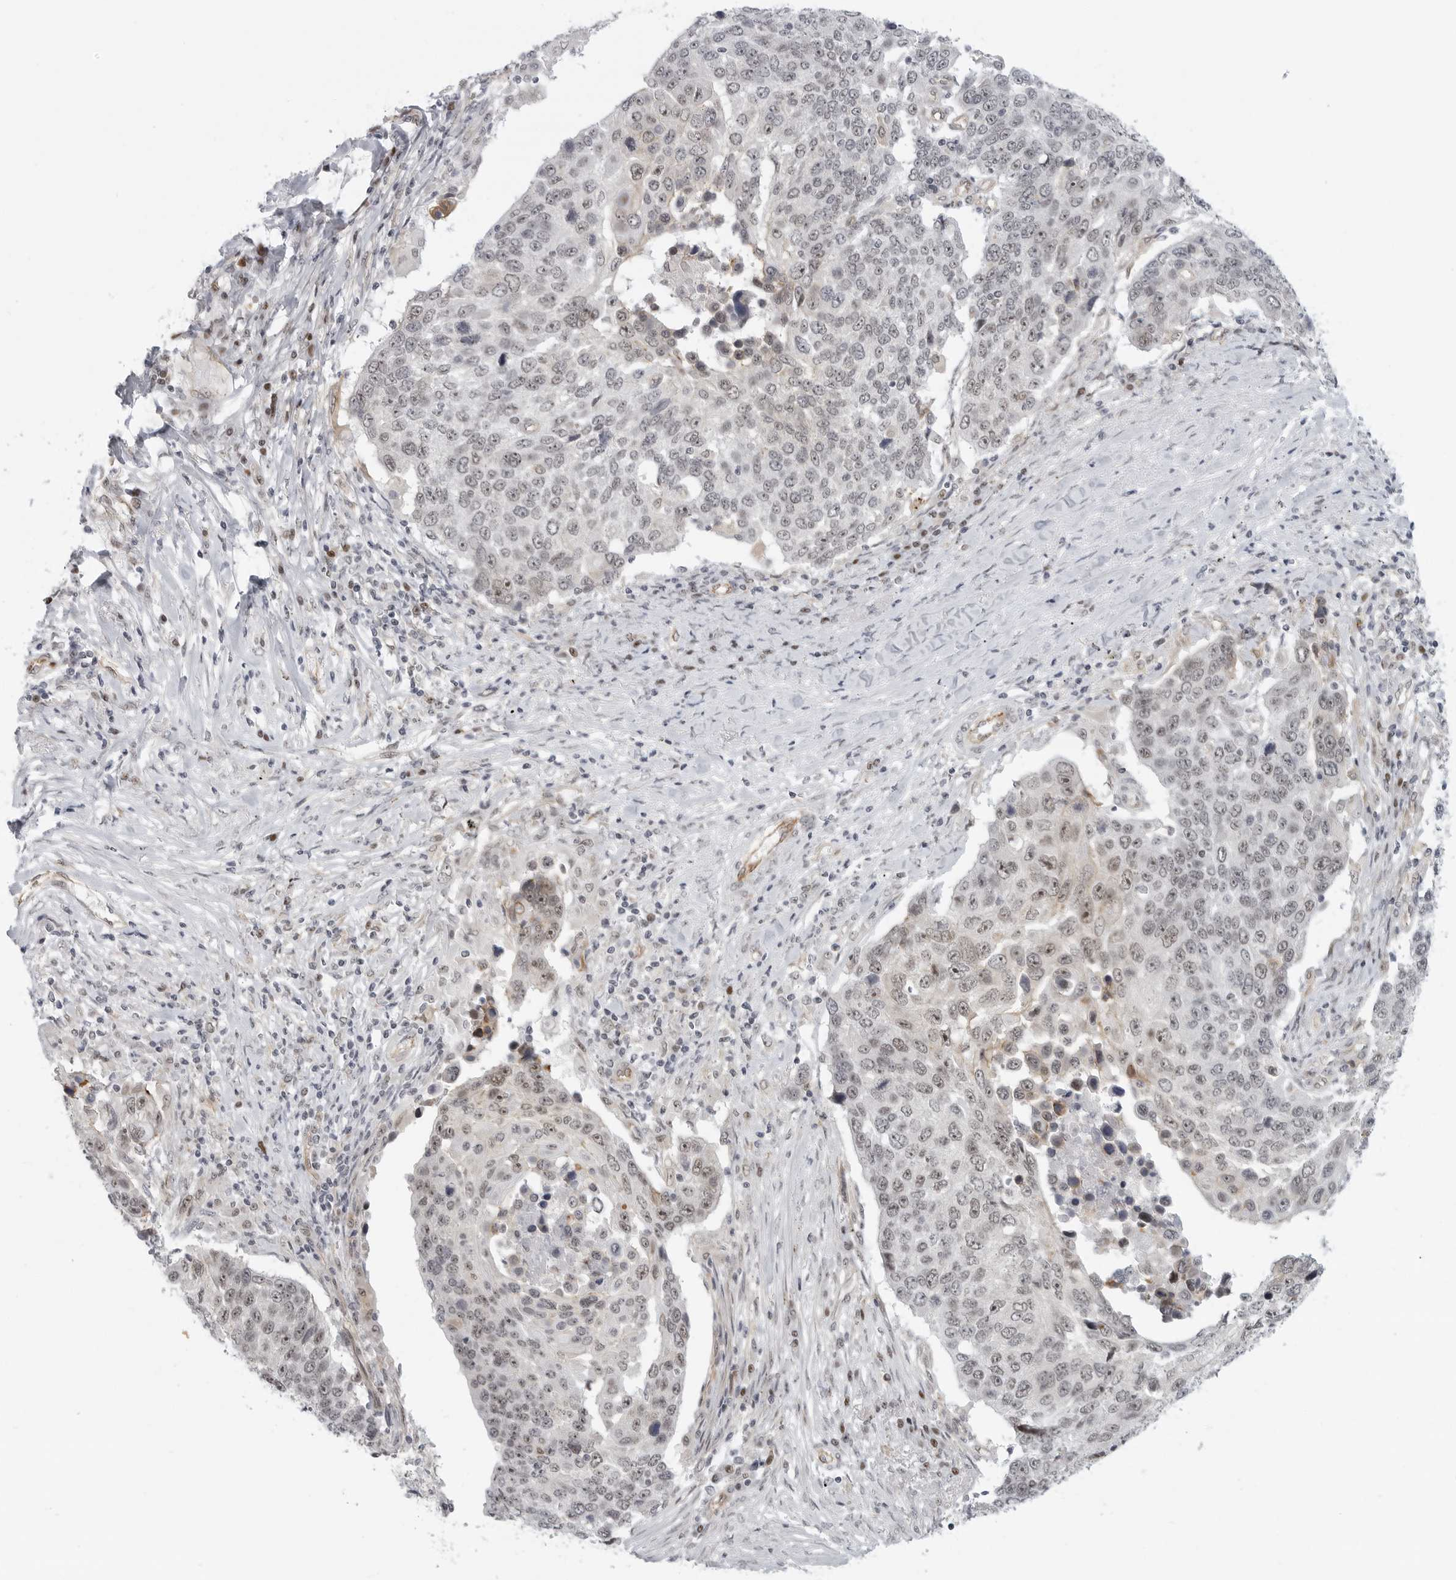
{"staining": {"intensity": "moderate", "quantity": "<25%", "location": "nuclear"}, "tissue": "lung cancer", "cell_type": "Tumor cells", "image_type": "cancer", "snomed": [{"axis": "morphology", "description": "Squamous cell carcinoma, NOS"}, {"axis": "topography", "description": "Lung"}], "caption": "Immunohistochemistry (IHC) of lung squamous cell carcinoma reveals low levels of moderate nuclear expression in approximately <25% of tumor cells.", "gene": "CEP295NL", "patient": {"sex": "male", "age": 66}}